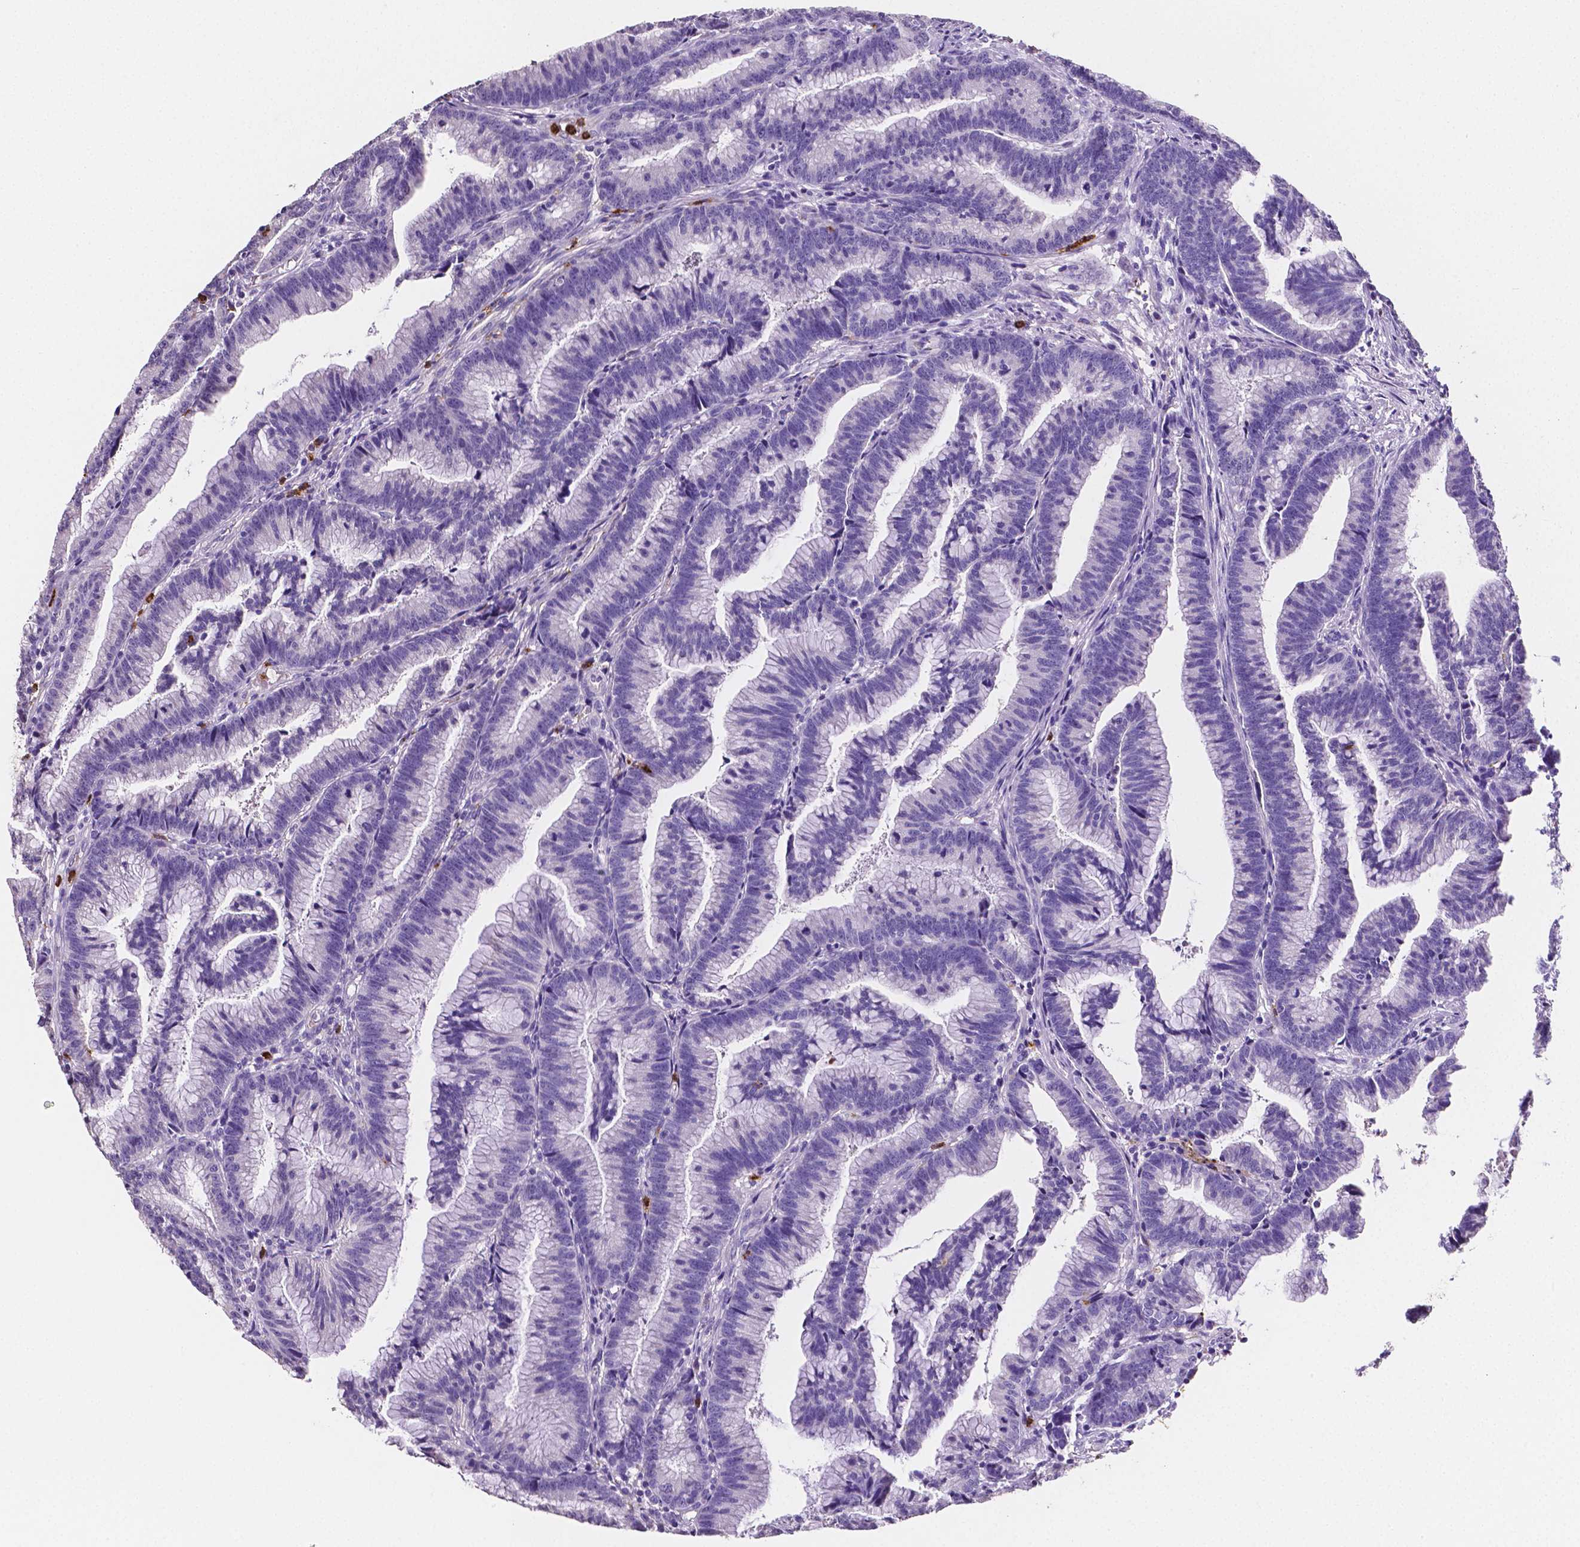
{"staining": {"intensity": "negative", "quantity": "none", "location": "none"}, "tissue": "colorectal cancer", "cell_type": "Tumor cells", "image_type": "cancer", "snomed": [{"axis": "morphology", "description": "Adenocarcinoma, NOS"}, {"axis": "topography", "description": "Colon"}], "caption": "This is an immunohistochemistry (IHC) image of colorectal cancer (adenocarcinoma). There is no positivity in tumor cells.", "gene": "MMP9", "patient": {"sex": "female", "age": 78}}